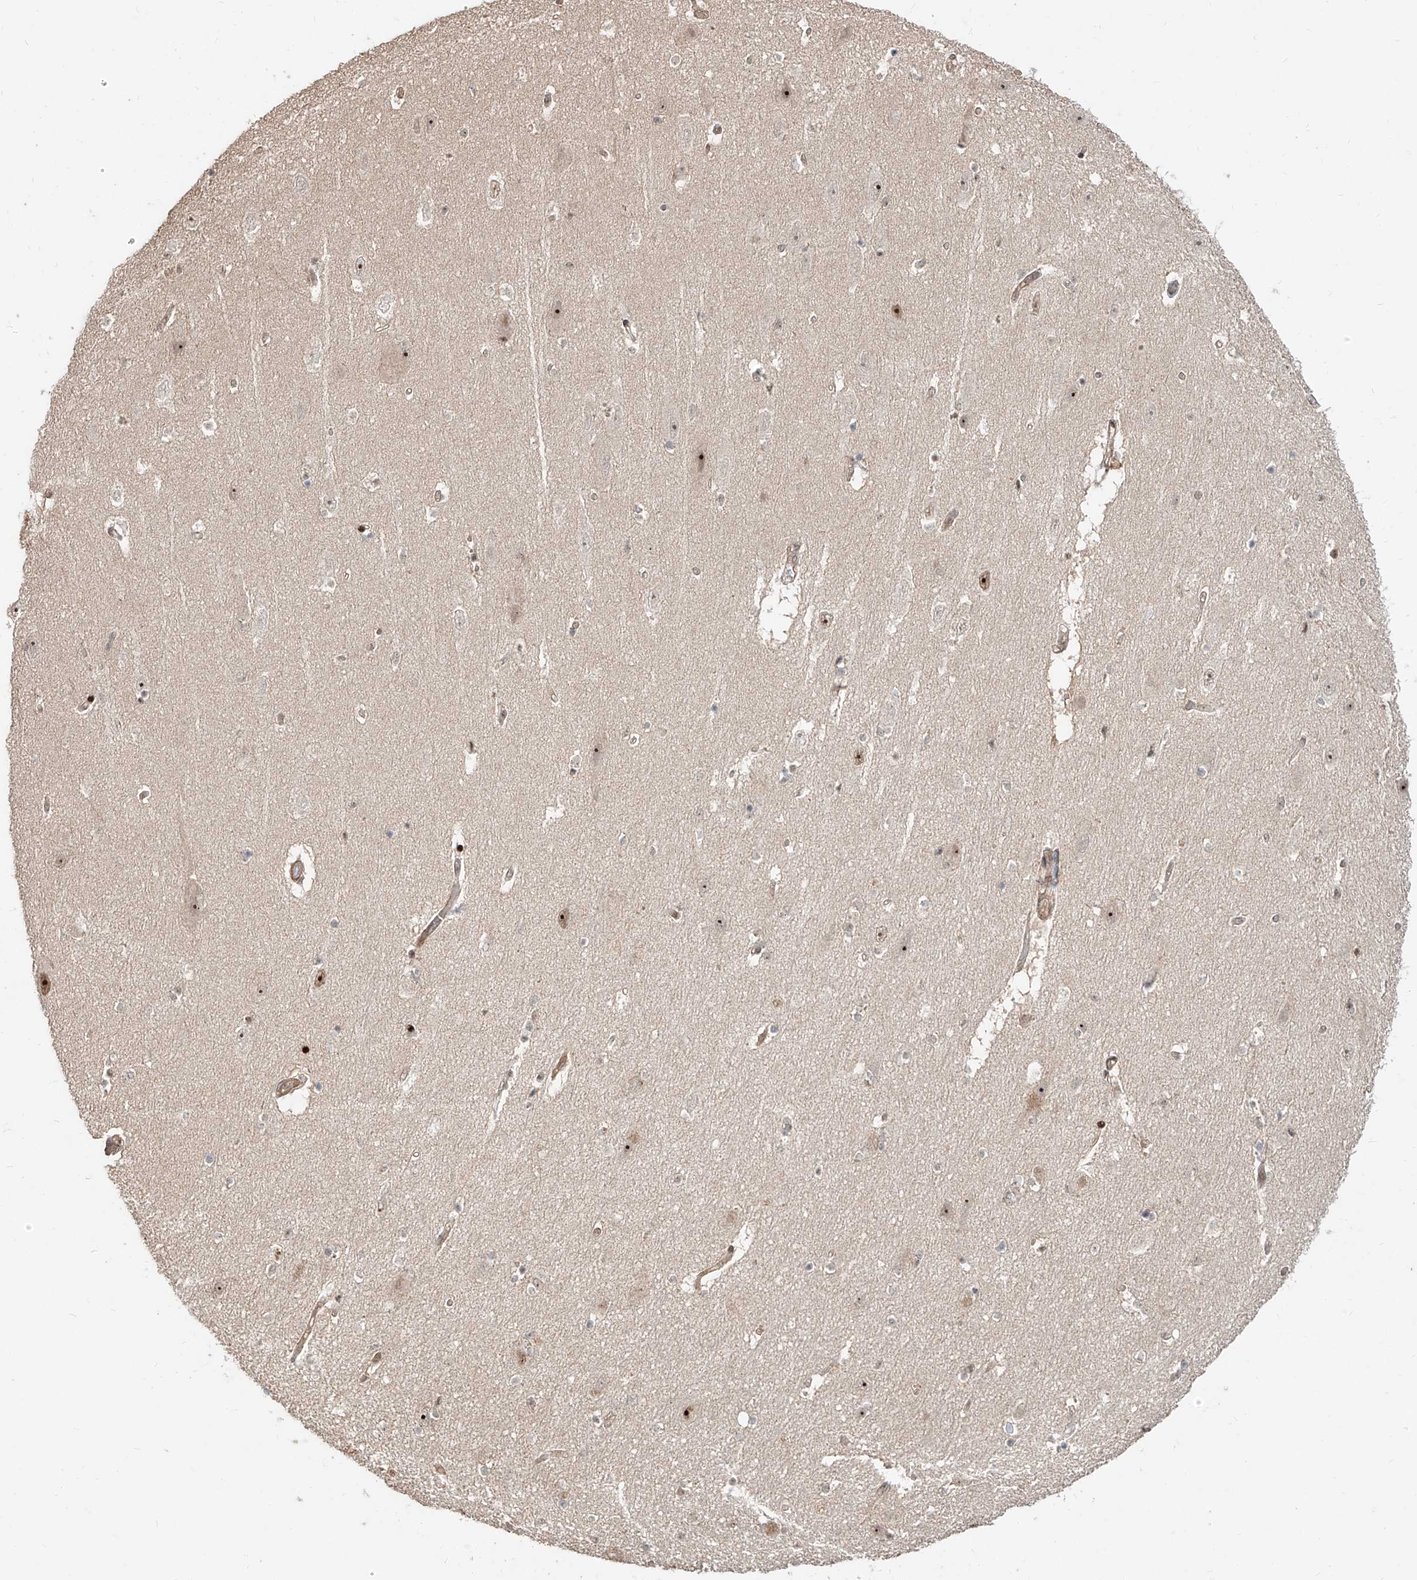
{"staining": {"intensity": "weak", "quantity": "<25%", "location": "nuclear"}, "tissue": "hippocampus", "cell_type": "Glial cells", "image_type": "normal", "snomed": [{"axis": "morphology", "description": "Normal tissue, NOS"}, {"axis": "topography", "description": "Hippocampus"}], "caption": "Immunohistochemistry micrograph of unremarkable hippocampus: human hippocampus stained with DAB shows no significant protein staining in glial cells. Brightfield microscopy of immunohistochemistry (IHC) stained with DAB (brown) and hematoxylin (blue), captured at high magnification.", "gene": "ZNF710", "patient": {"sex": "female", "age": 54}}